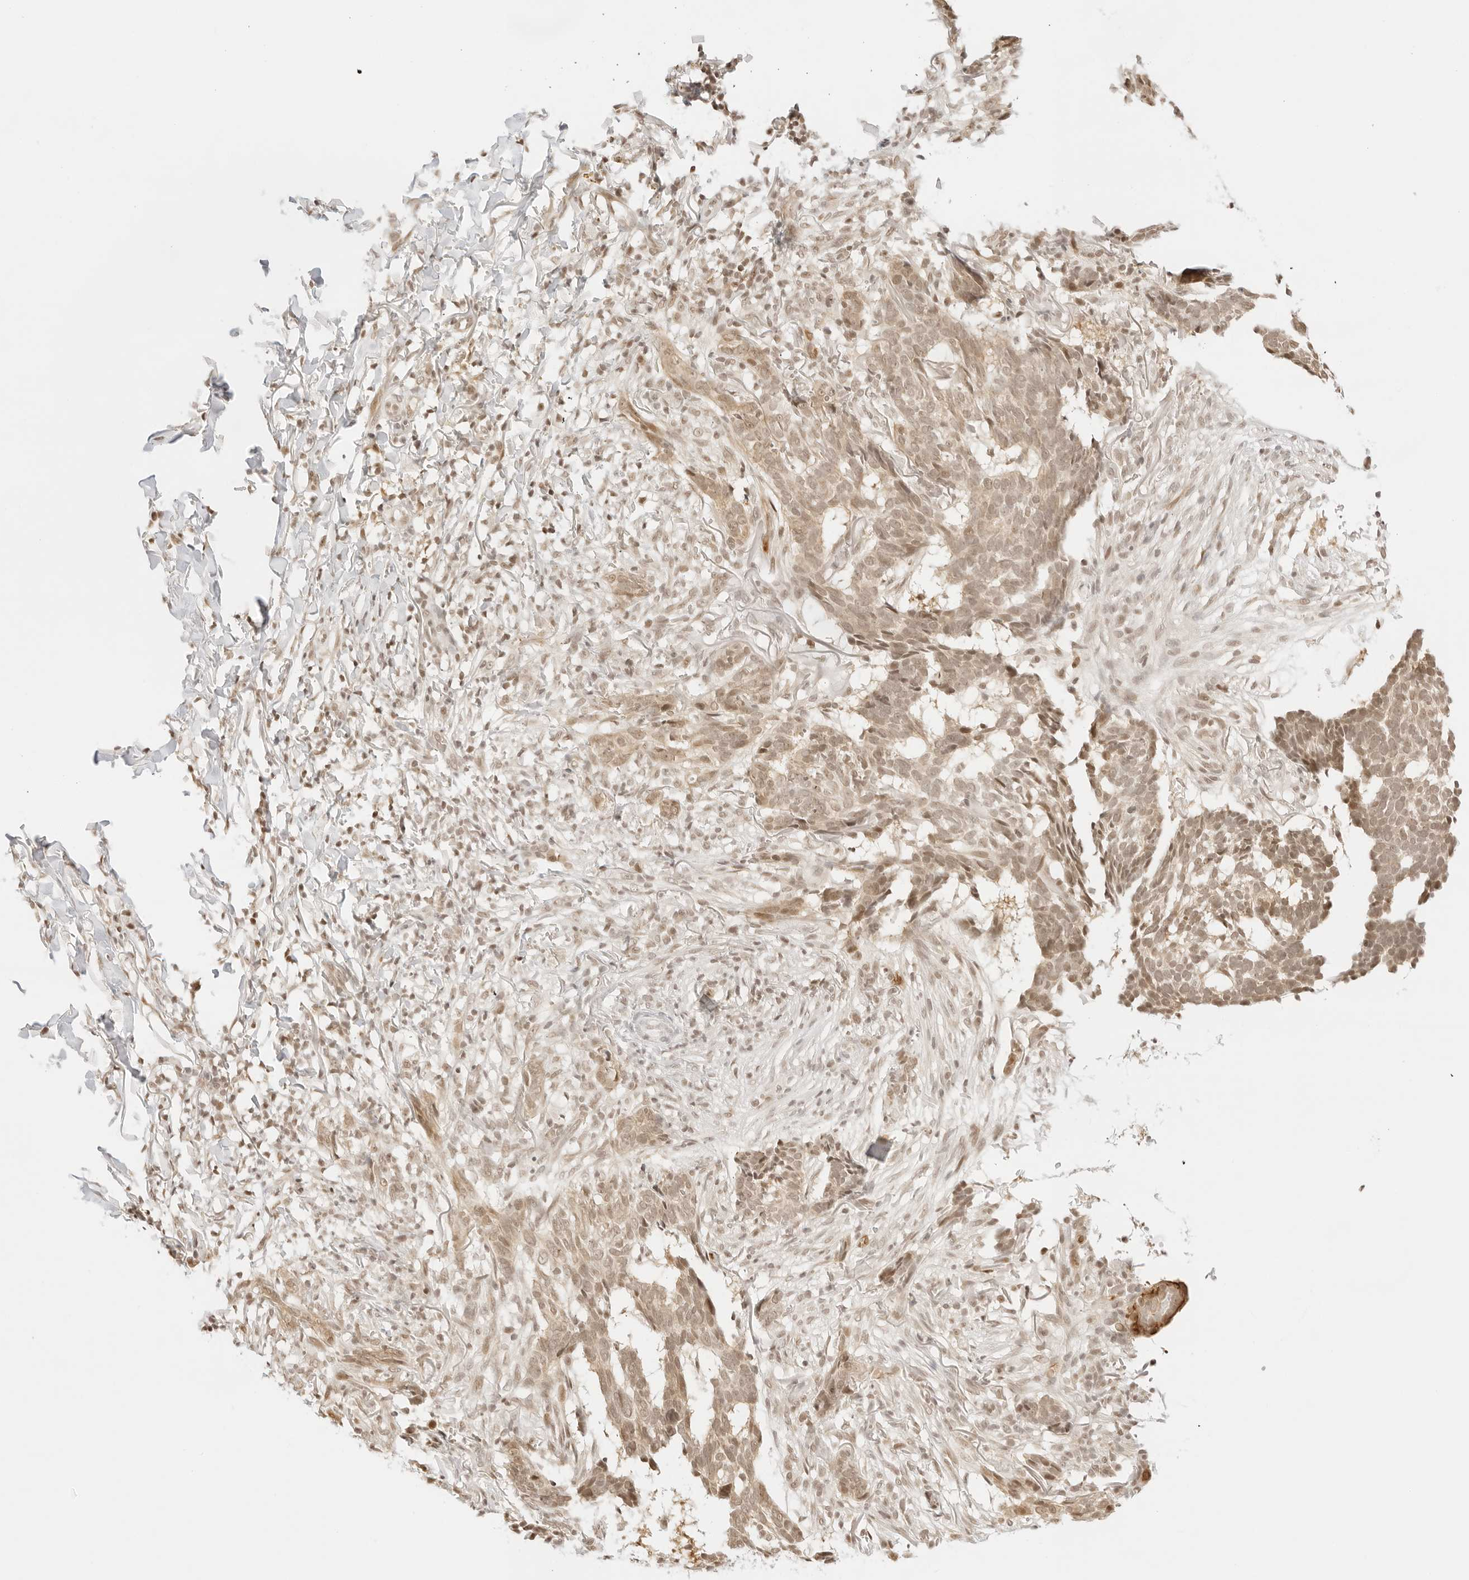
{"staining": {"intensity": "moderate", "quantity": ">75%", "location": "cytoplasmic/membranous,nuclear"}, "tissue": "skin cancer", "cell_type": "Tumor cells", "image_type": "cancer", "snomed": [{"axis": "morphology", "description": "Basal cell carcinoma"}, {"axis": "topography", "description": "Skin"}], "caption": "Protein expression analysis of skin basal cell carcinoma exhibits moderate cytoplasmic/membranous and nuclear positivity in about >75% of tumor cells.", "gene": "GNAS", "patient": {"sex": "male", "age": 85}}